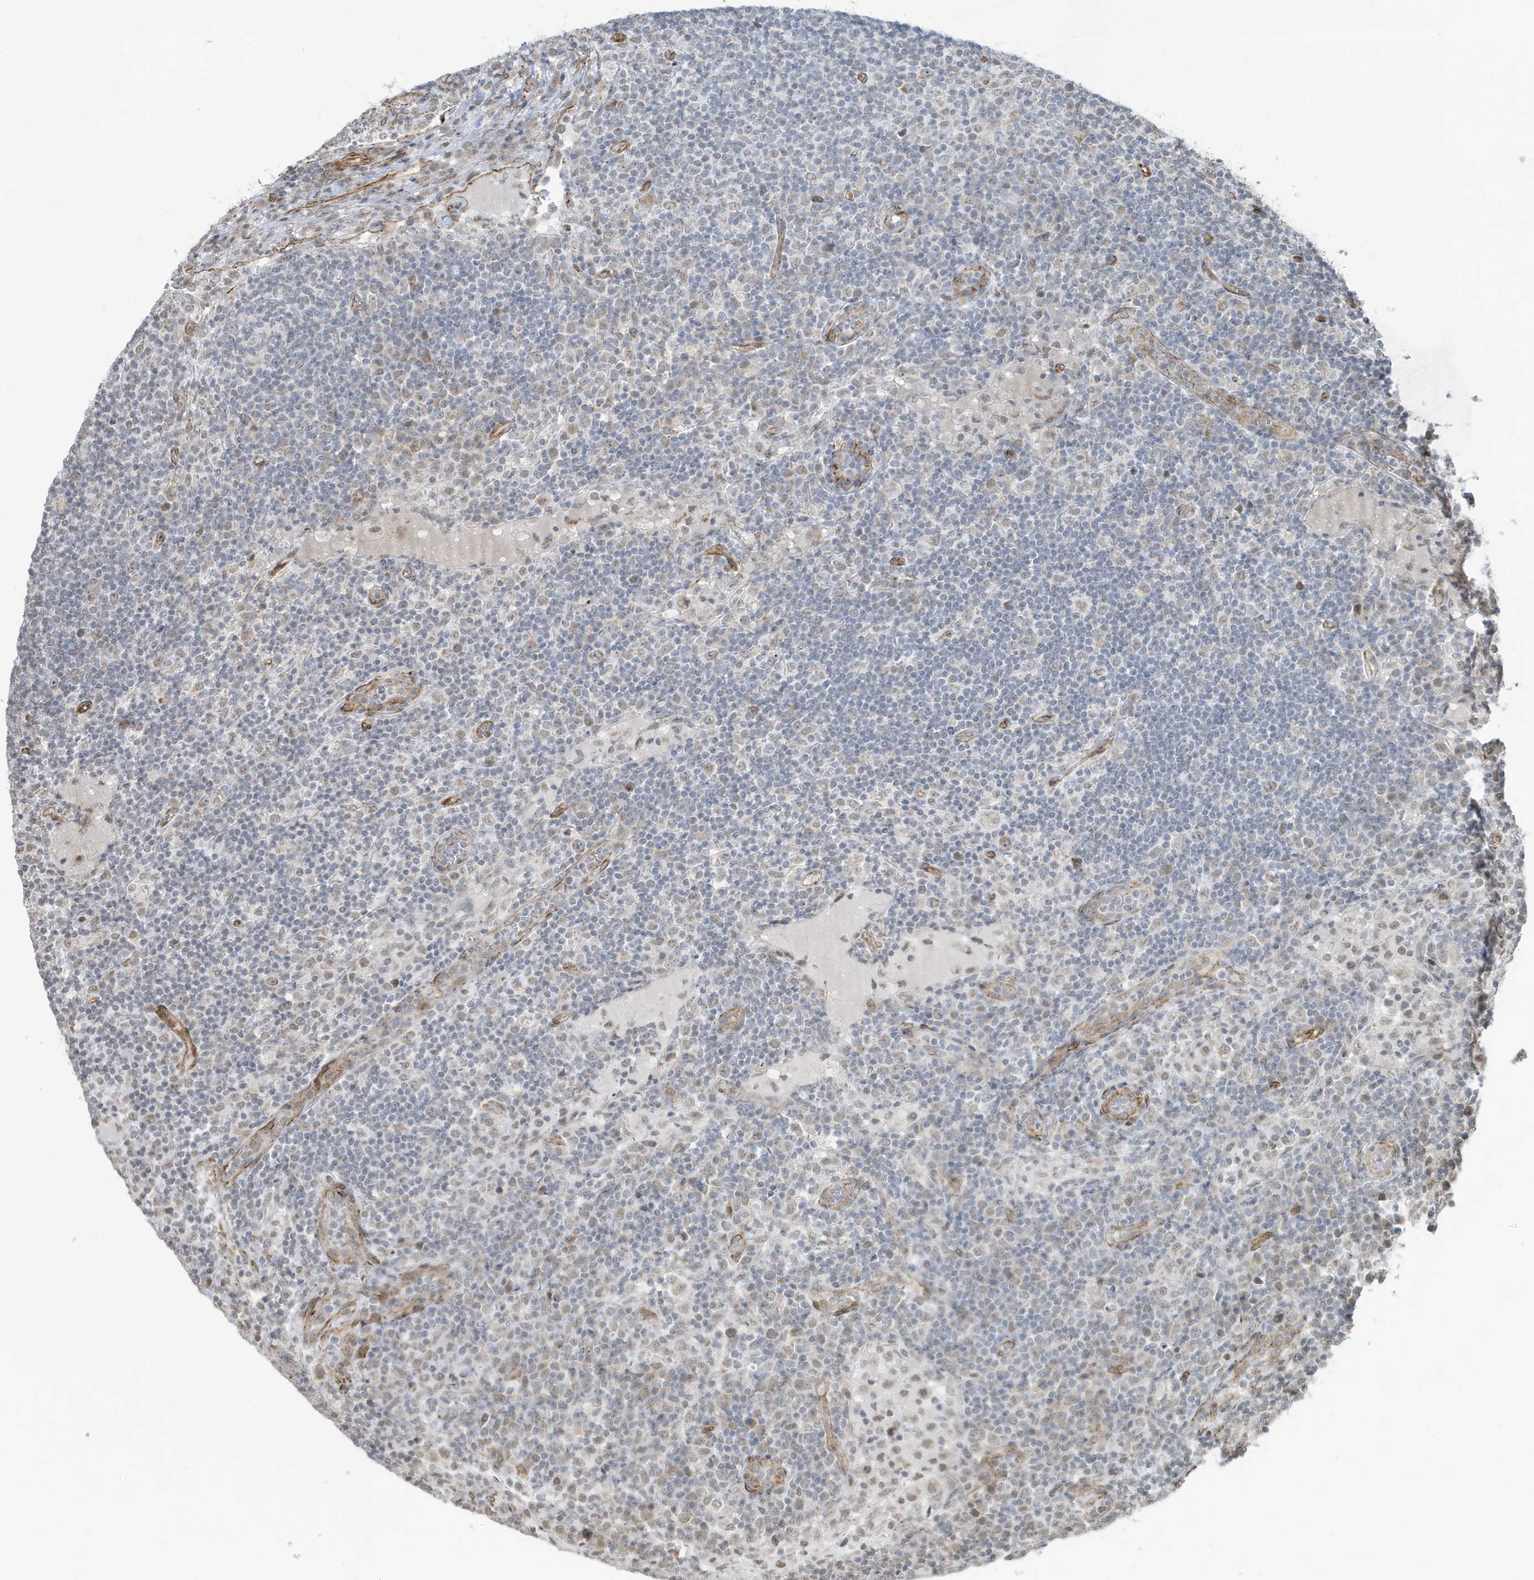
{"staining": {"intensity": "negative", "quantity": "none", "location": "none"}, "tissue": "lymph node", "cell_type": "Non-germinal center cells", "image_type": "normal", "snomed": [{"axis": "morphology", "description": "Normal tissue, NOS"}, {"axis": "topography", "description": "Lymph node"}], "caption": "The micrograph shows no significant staining in non-germinal center cells of lymph node.", "gene": "CHCHD4", "patient": {"sex": "female", "age": 53}}